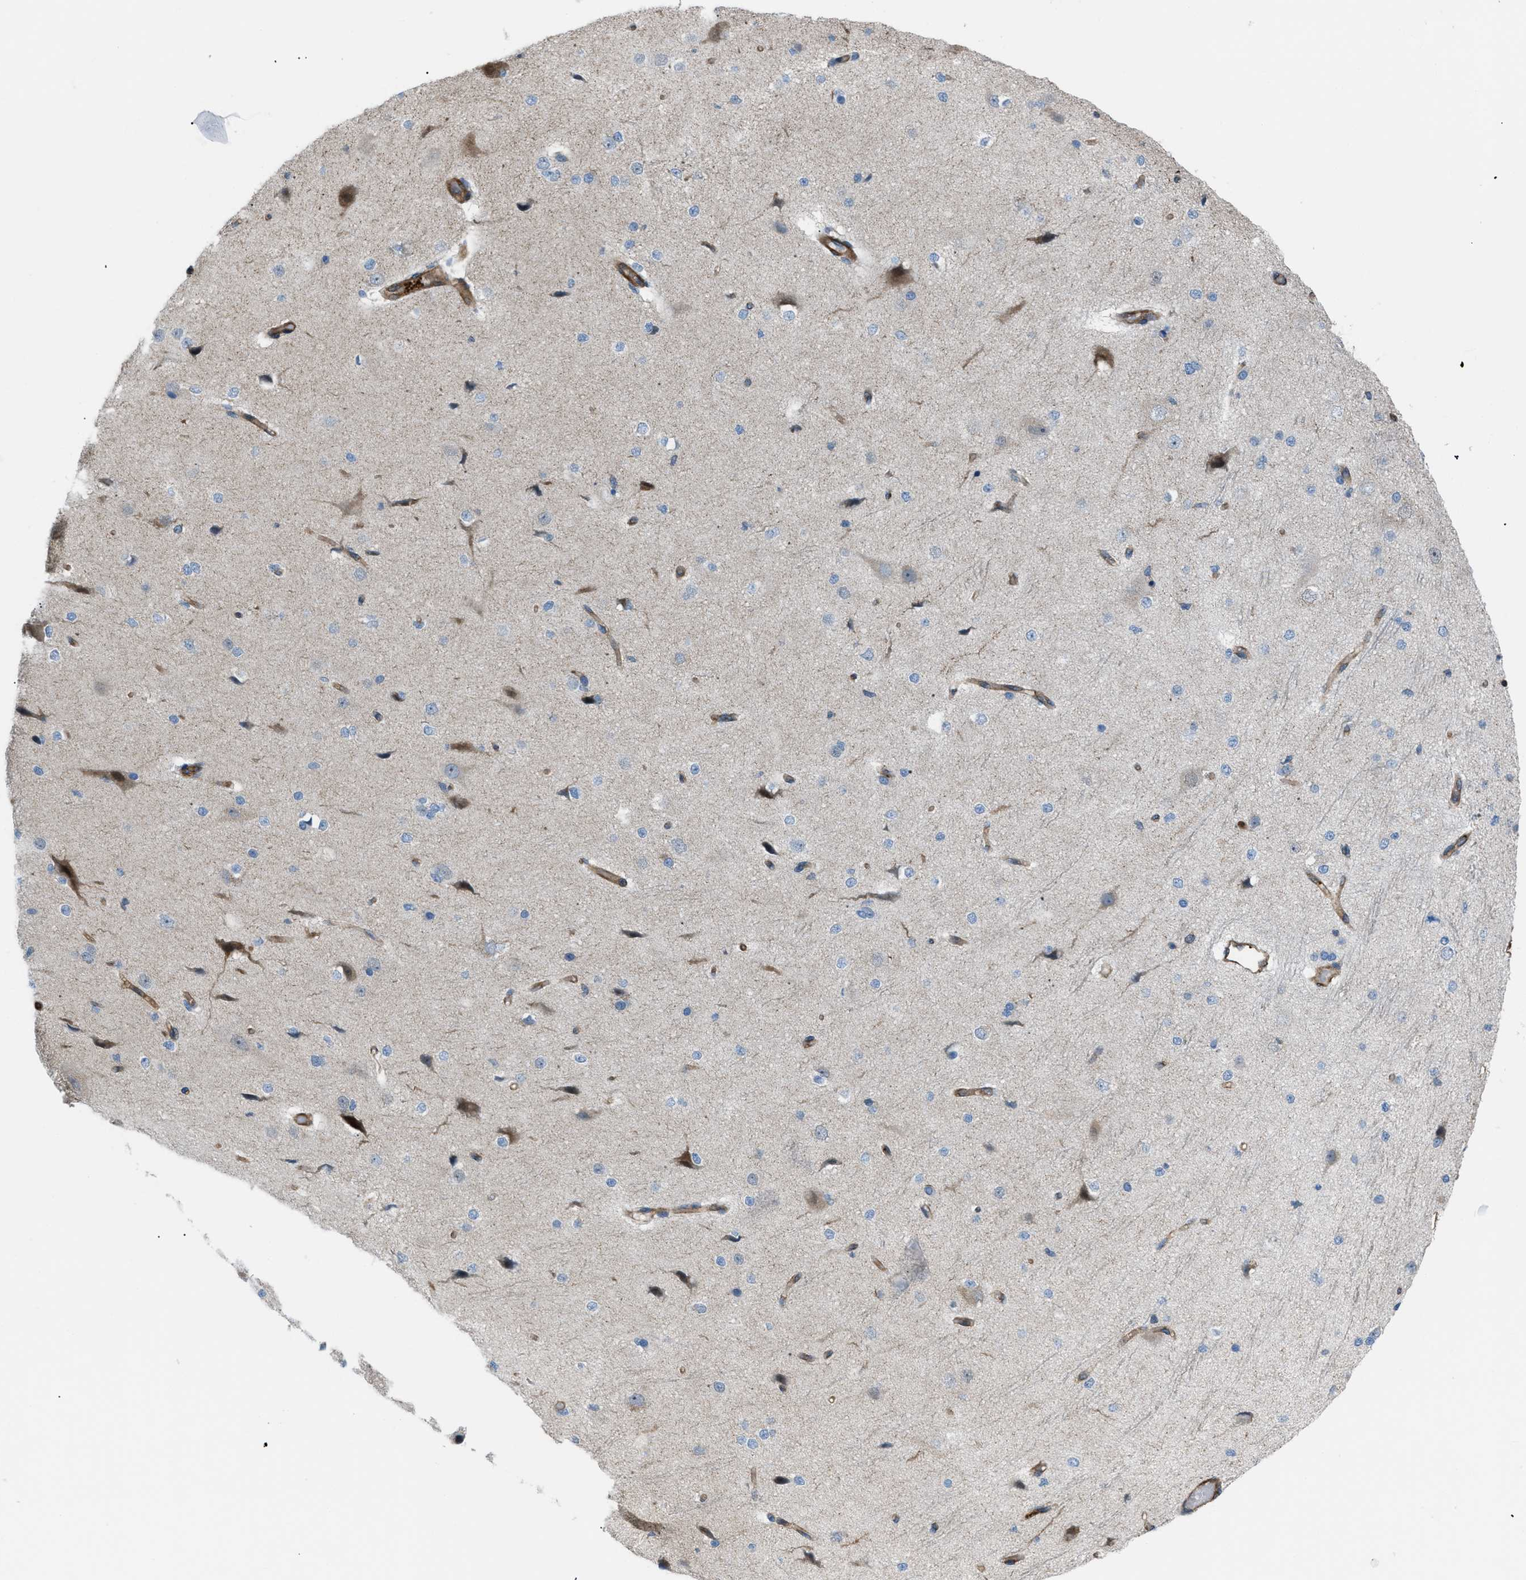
{"staining": {"intensity": "moderate", "quantity": ">75%", "location": "cytoplasmic/membranous"}, "tissue": "cerebral cortex", "cell_type": "Endothelial cells", "image_type": "normal", "snomed": [{"axis": "morphology", "description": "Normal tissue, NOS"}, {"axis": "morphology", "description": "Developmental malformation"}, {"axis": "topography", "description": "Cerebral cortex"}], "caption": "A medium amount of moderate cytoplasmic/membranous expression is identified in about >75% of endothelial cells in normal cerebral cortex. The staining is performed using DAB brown chromogen to label protein expression. The nuclei are counter-stained blue using hematoxylin.", "gene": "ATP2A3", "patient": {"sex": "female", "age": 30}}